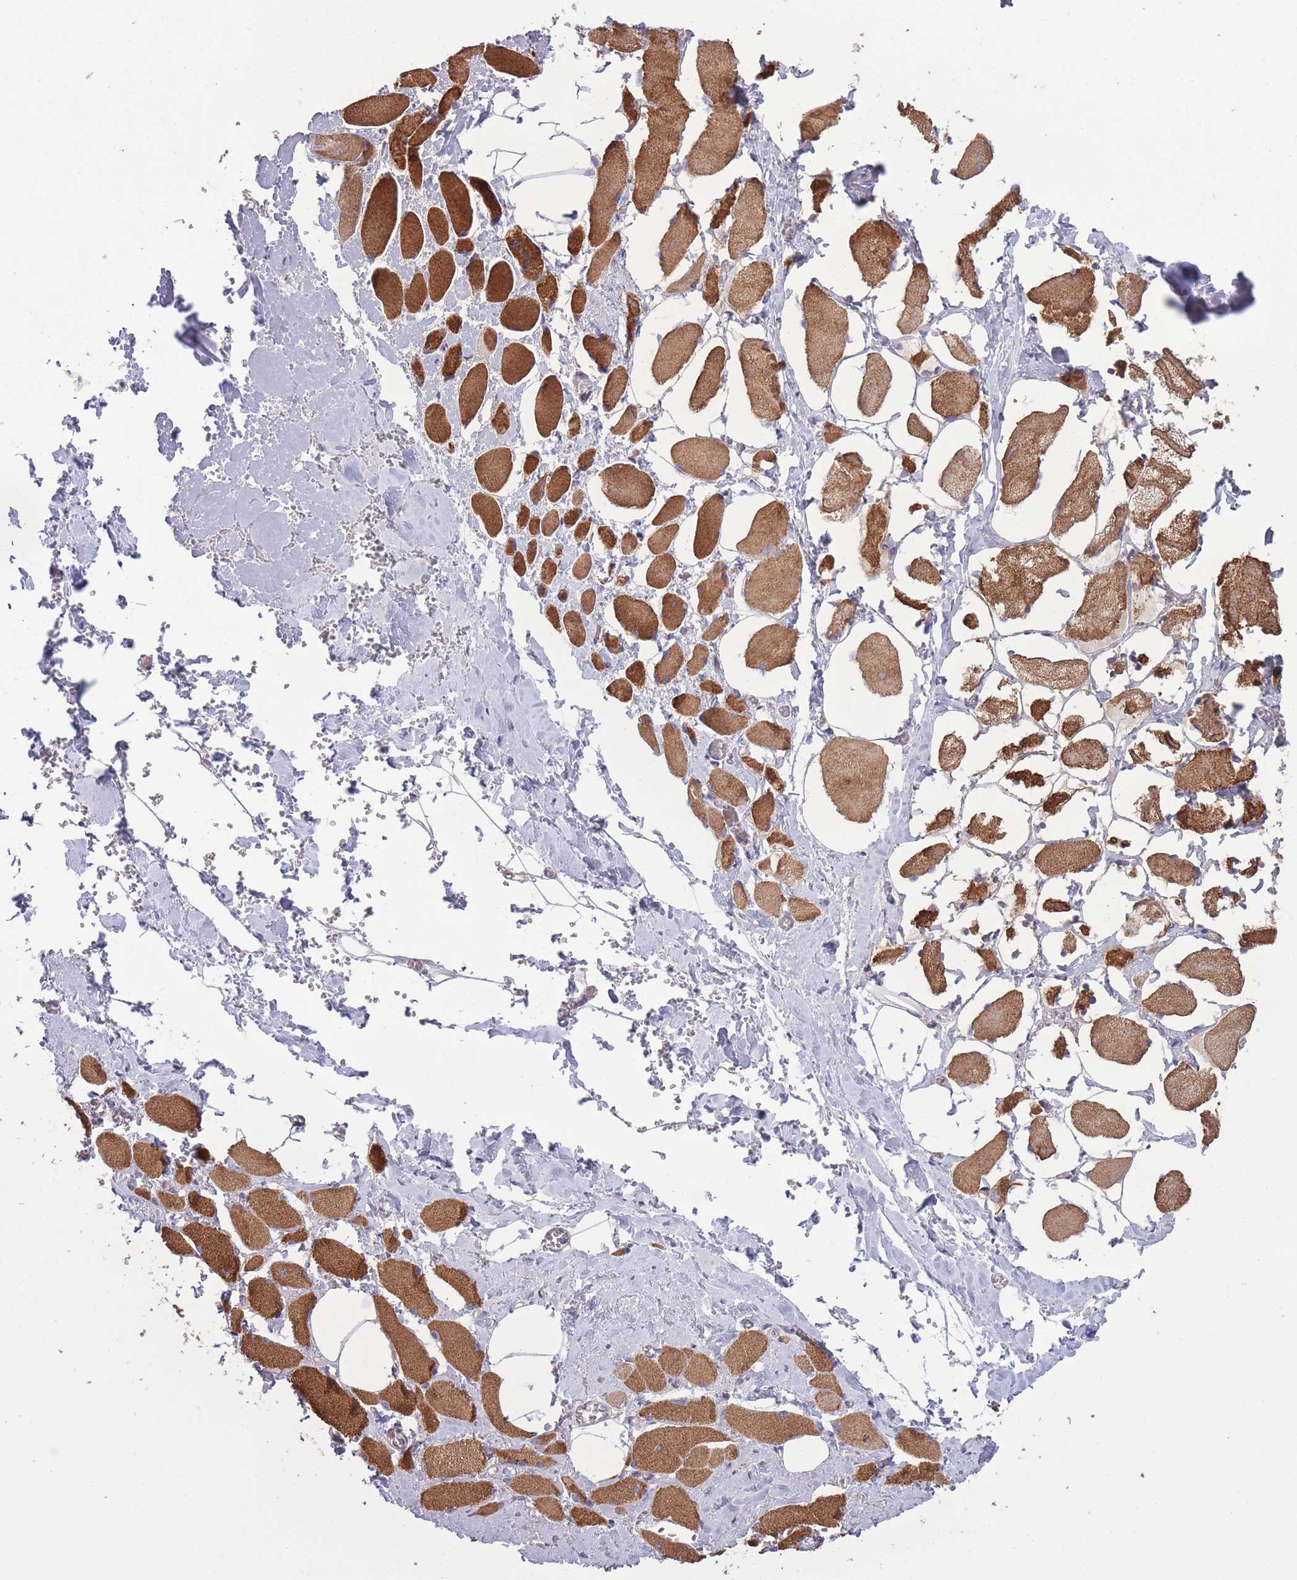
{"staining": {"intensity": "strong", "quantity": ">75%", "location": "cytoplasmic/membranous"}, "tissue": "skeletal muscle", "cell_type": "Myocytes", "image_type": "normal", "snomed": [{"axis": "morphology", "description": "Normal tissue, NOS"}, {"axis": "morphology", "description": "Basal cell carcinoma"}, {"axis": "topography", "description": "Skeletal muscle"}], "caption": "This photomicrograph exhibits normal skeletal muscle stained with immunohistochemistry (IHC) to label a protein in brown. The cytoplasmic/membranous of myocytes show strong positivity for the protein. Nuclei are counter-stained blue.", "gene": "RSPH10B2", "patient": {"sex": "female", "age": 64}}